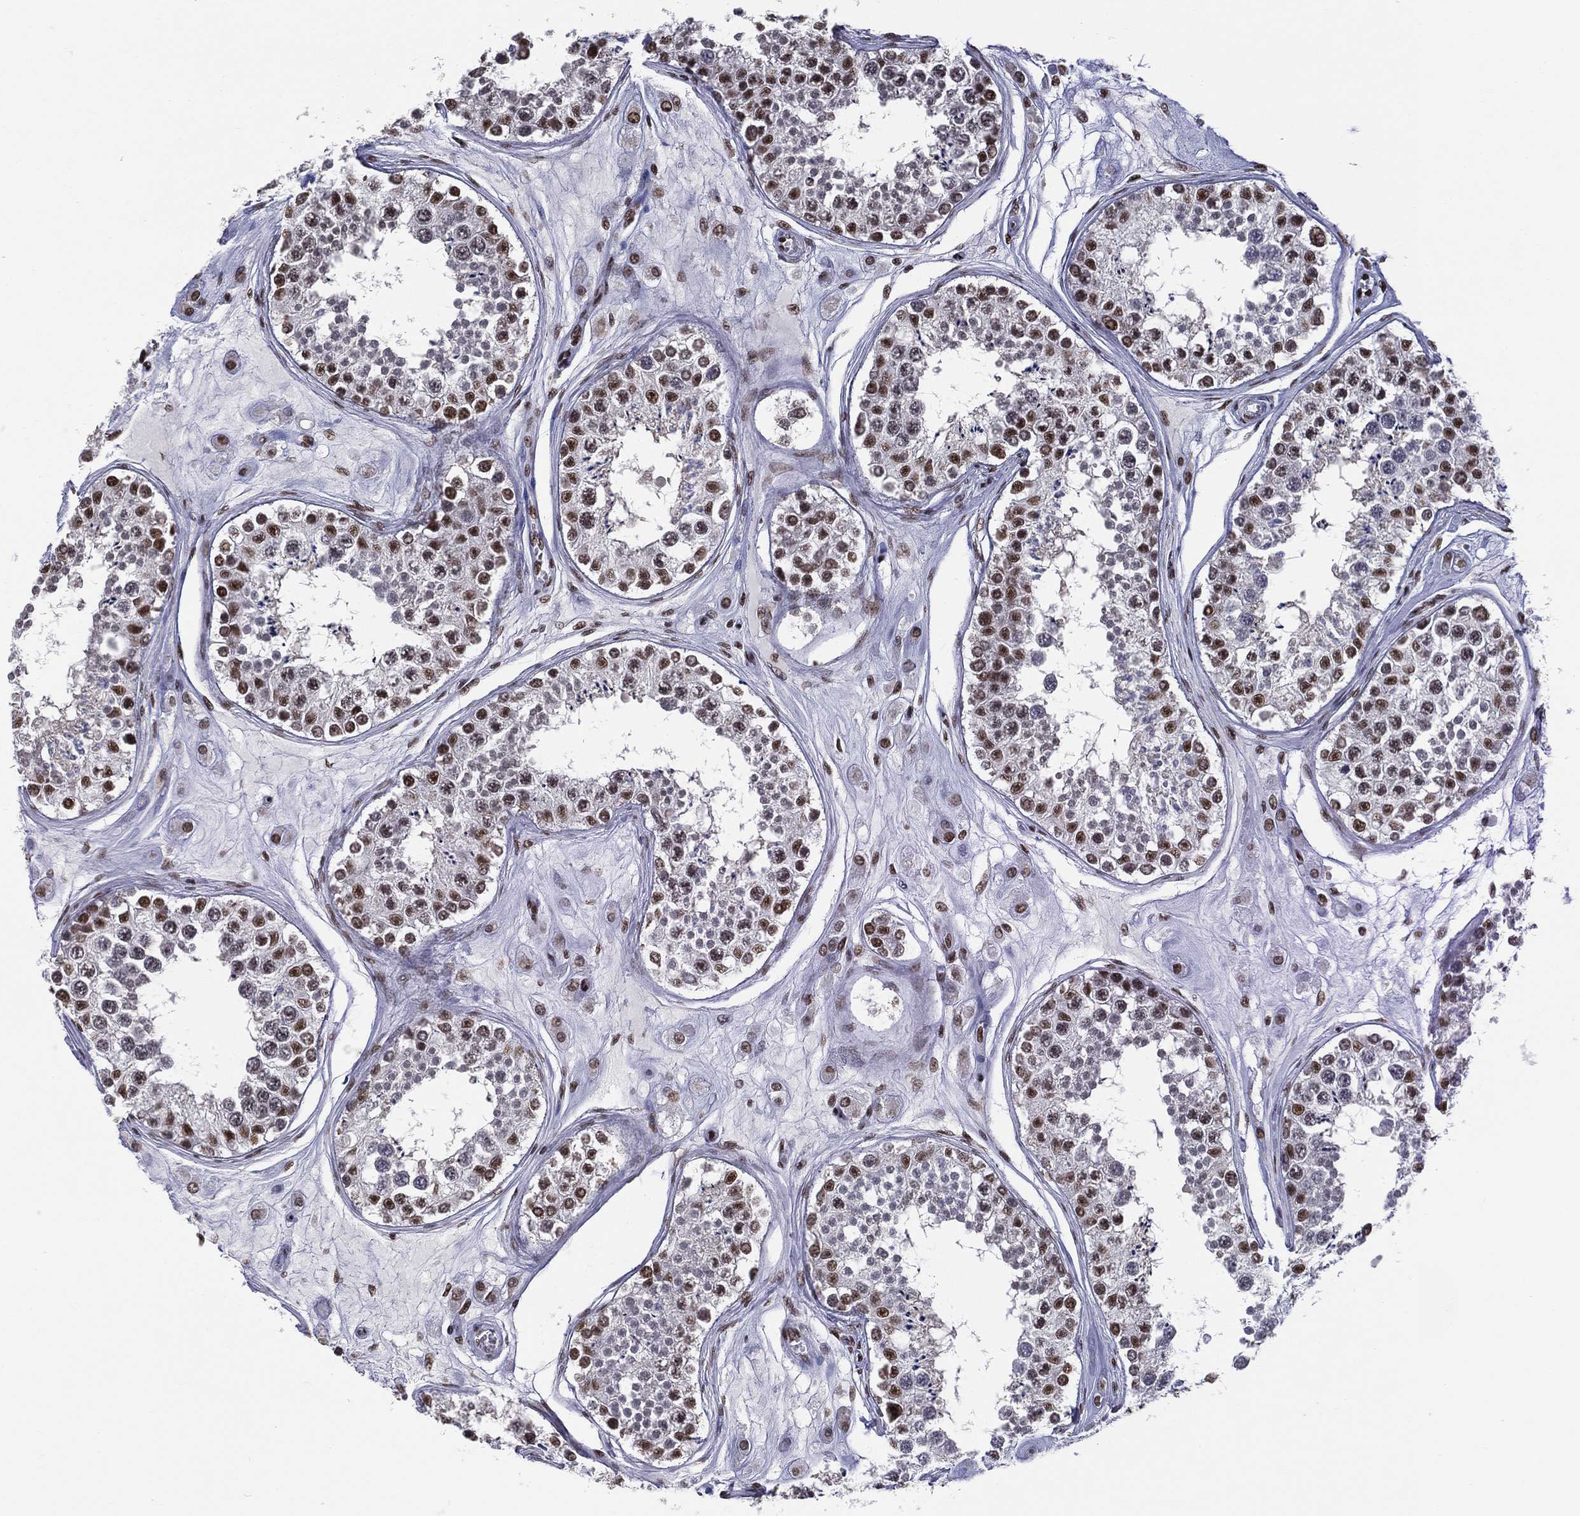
{"staining": {"intensity": "strong", "quantity": "<25%", "location": "nuclear"}, "tissue": "testis", "cell_type": "Cells in seminiferous ducts", "image_type": "normal", "snomed": [{"axis": "morphology", "description": "Normal tissue, NOS"}, {"axis": "topography", "description": "Testis"}], "caption": "Strong nuclear protein staining is identified in approximately <25% of cells in seminiferous ducts in testis. (DAB = brown stain, brightfield microscopy at high magnification).", "gene": "ZNF7", "patient": {"sex": "male", "age": 25}}